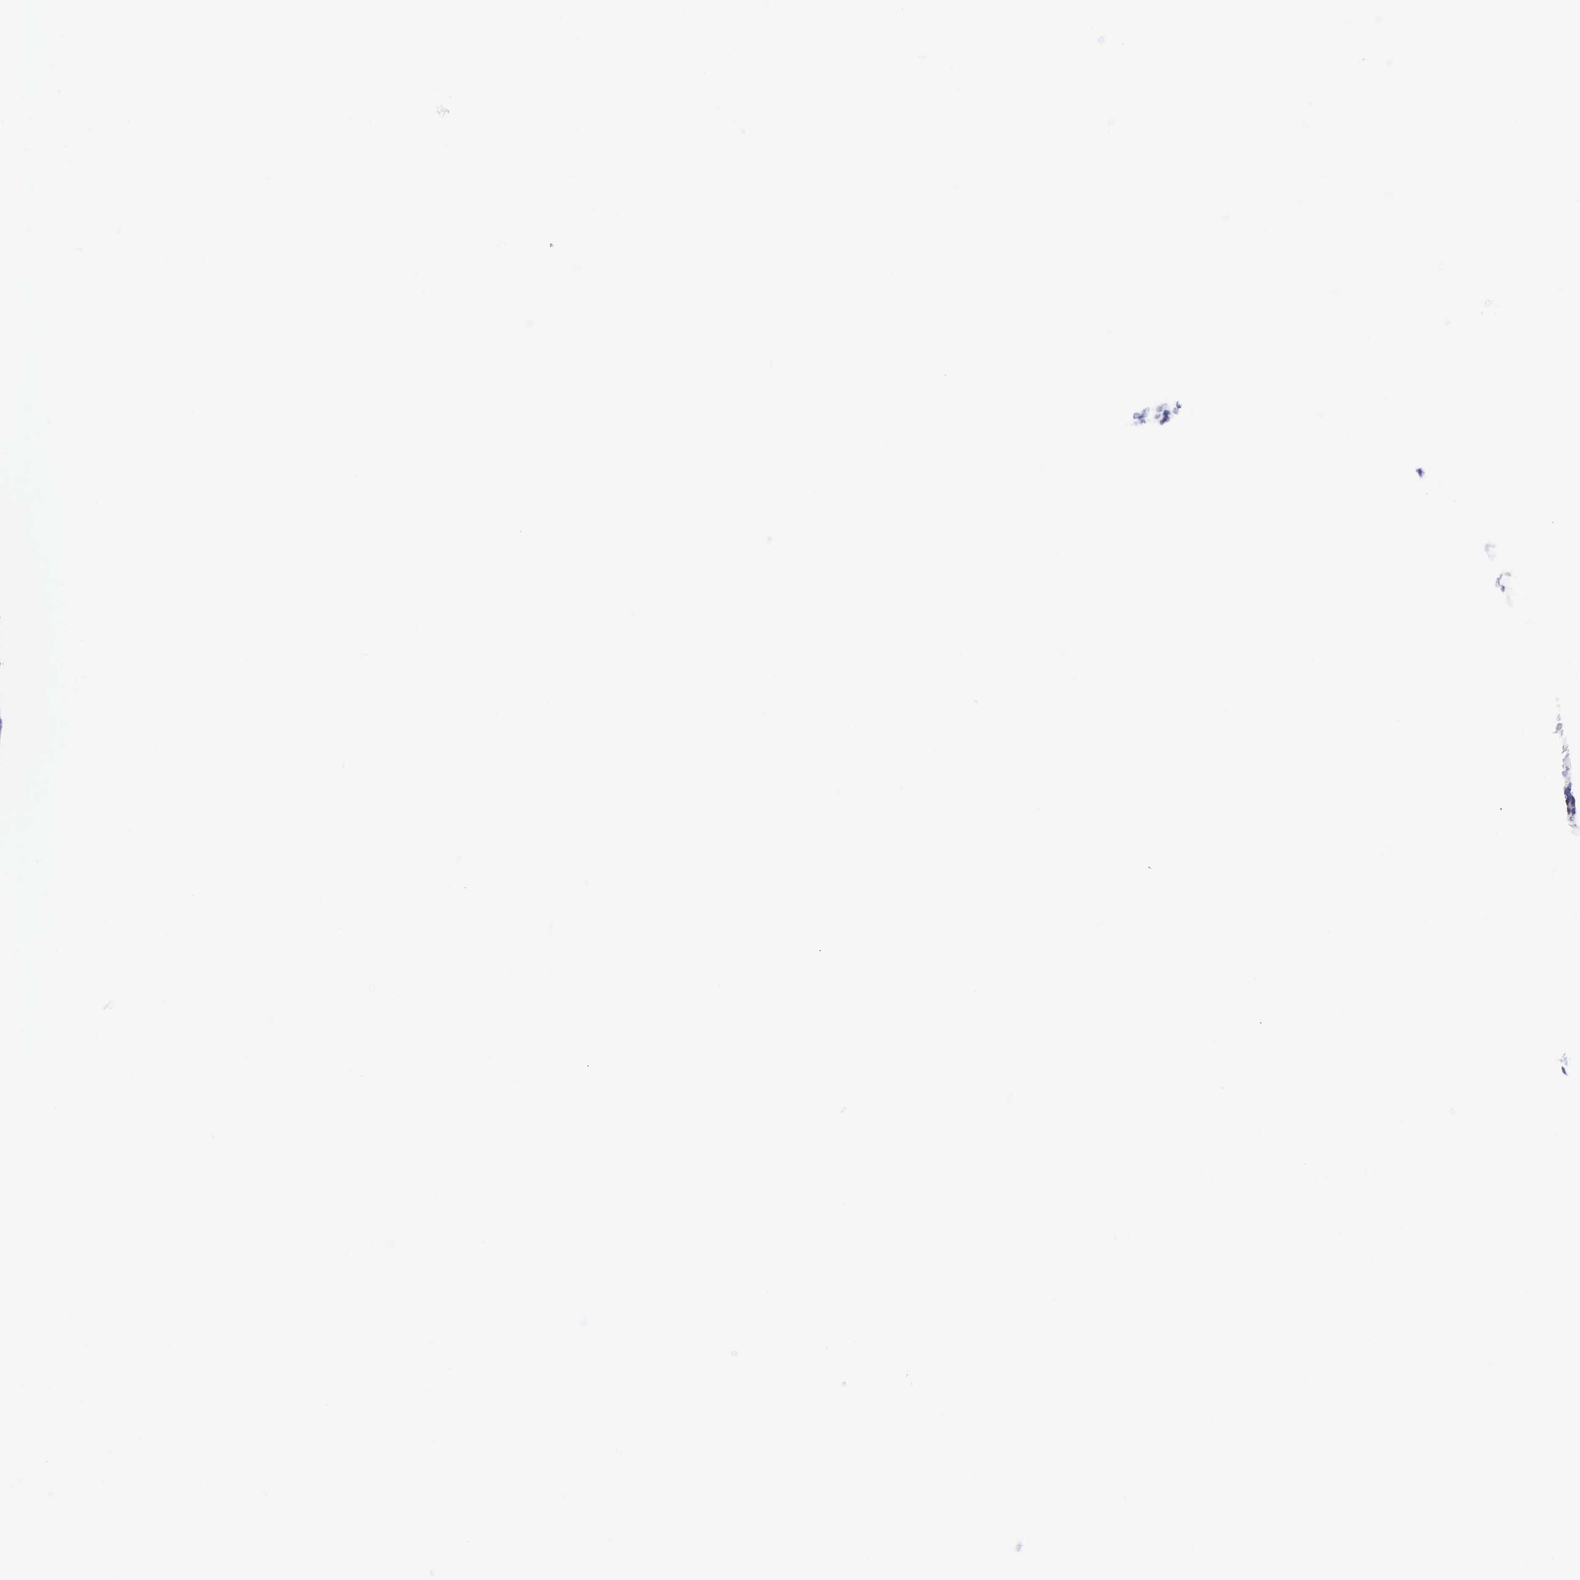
{"staining": {"intensity": "weak", "quantity": "<25%", "location": "cytoplasmic/membranous"}, "tissue": "breast cancer", "cell_type": "Tumor cells", "image_type": "cancer", "snomed": [{"axis": "morphology", "description": "Duct carcinoma"}, {"axis": "topography", "description": "Breast"}], "caption": "Immunohistochemical staining of human breast cancer (invasive ductal carcinoma) displays no significant positivity in tumor cells.", "gene": "UPRT", "patient": {"sex": "female", "age": 91}}